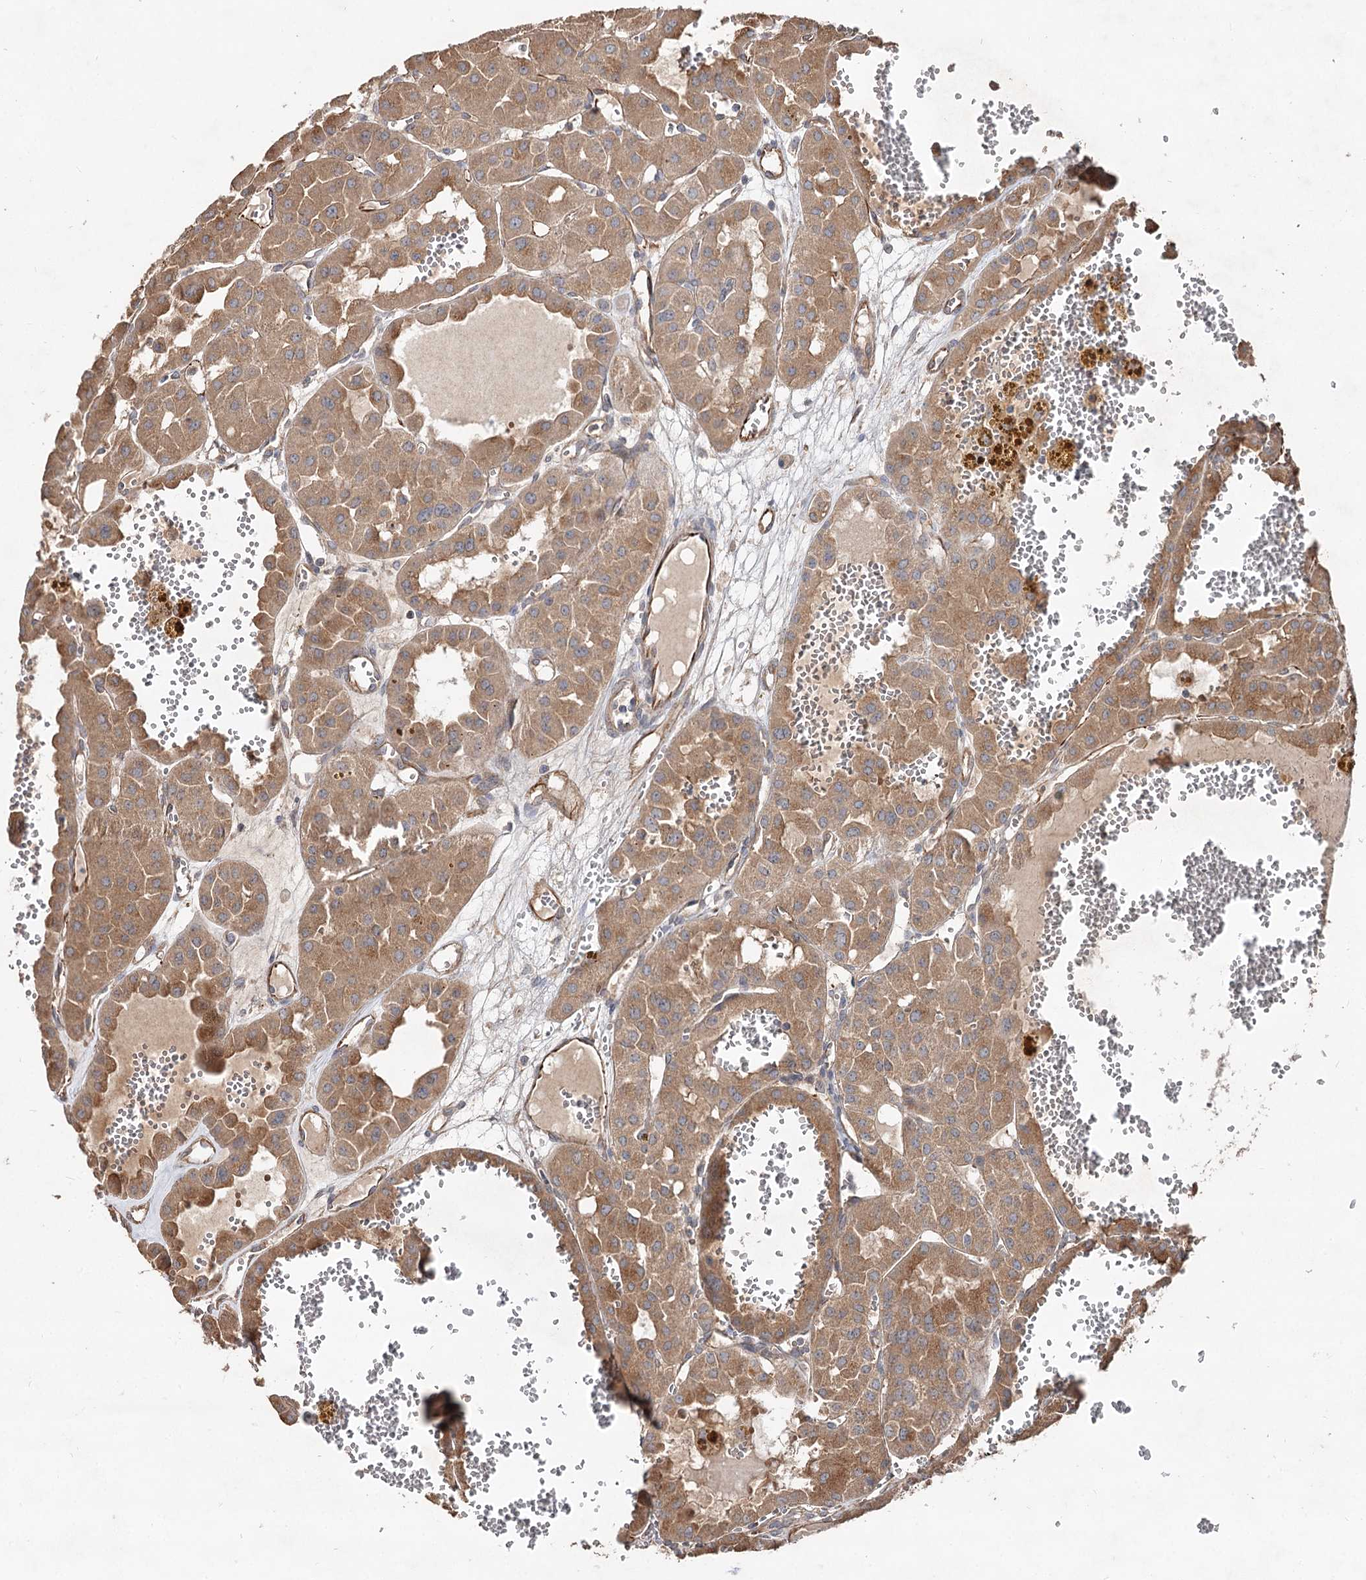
{"staining": {"intensity": "moderate", "quantity": ">75%", "location": "cytoplasmic/membranous"}, "tissue": "renal cancer", "cell_type": "Tumor cells", "image_type": "cancer", "snomed": [{"axis": "morphology", "description": "Carcinoma, NOS"}, {"axis": "topography", "description": "Kidney"}], "caption": "There is medium levels of moderate cytoplasmic/membranous positivity in tumor cells of renal cancer (carcinoma), as demonstrated by immunohistochemical staining (brown color).", "gene": "SPART", "patient": {"sex": "female", "age": 75}}